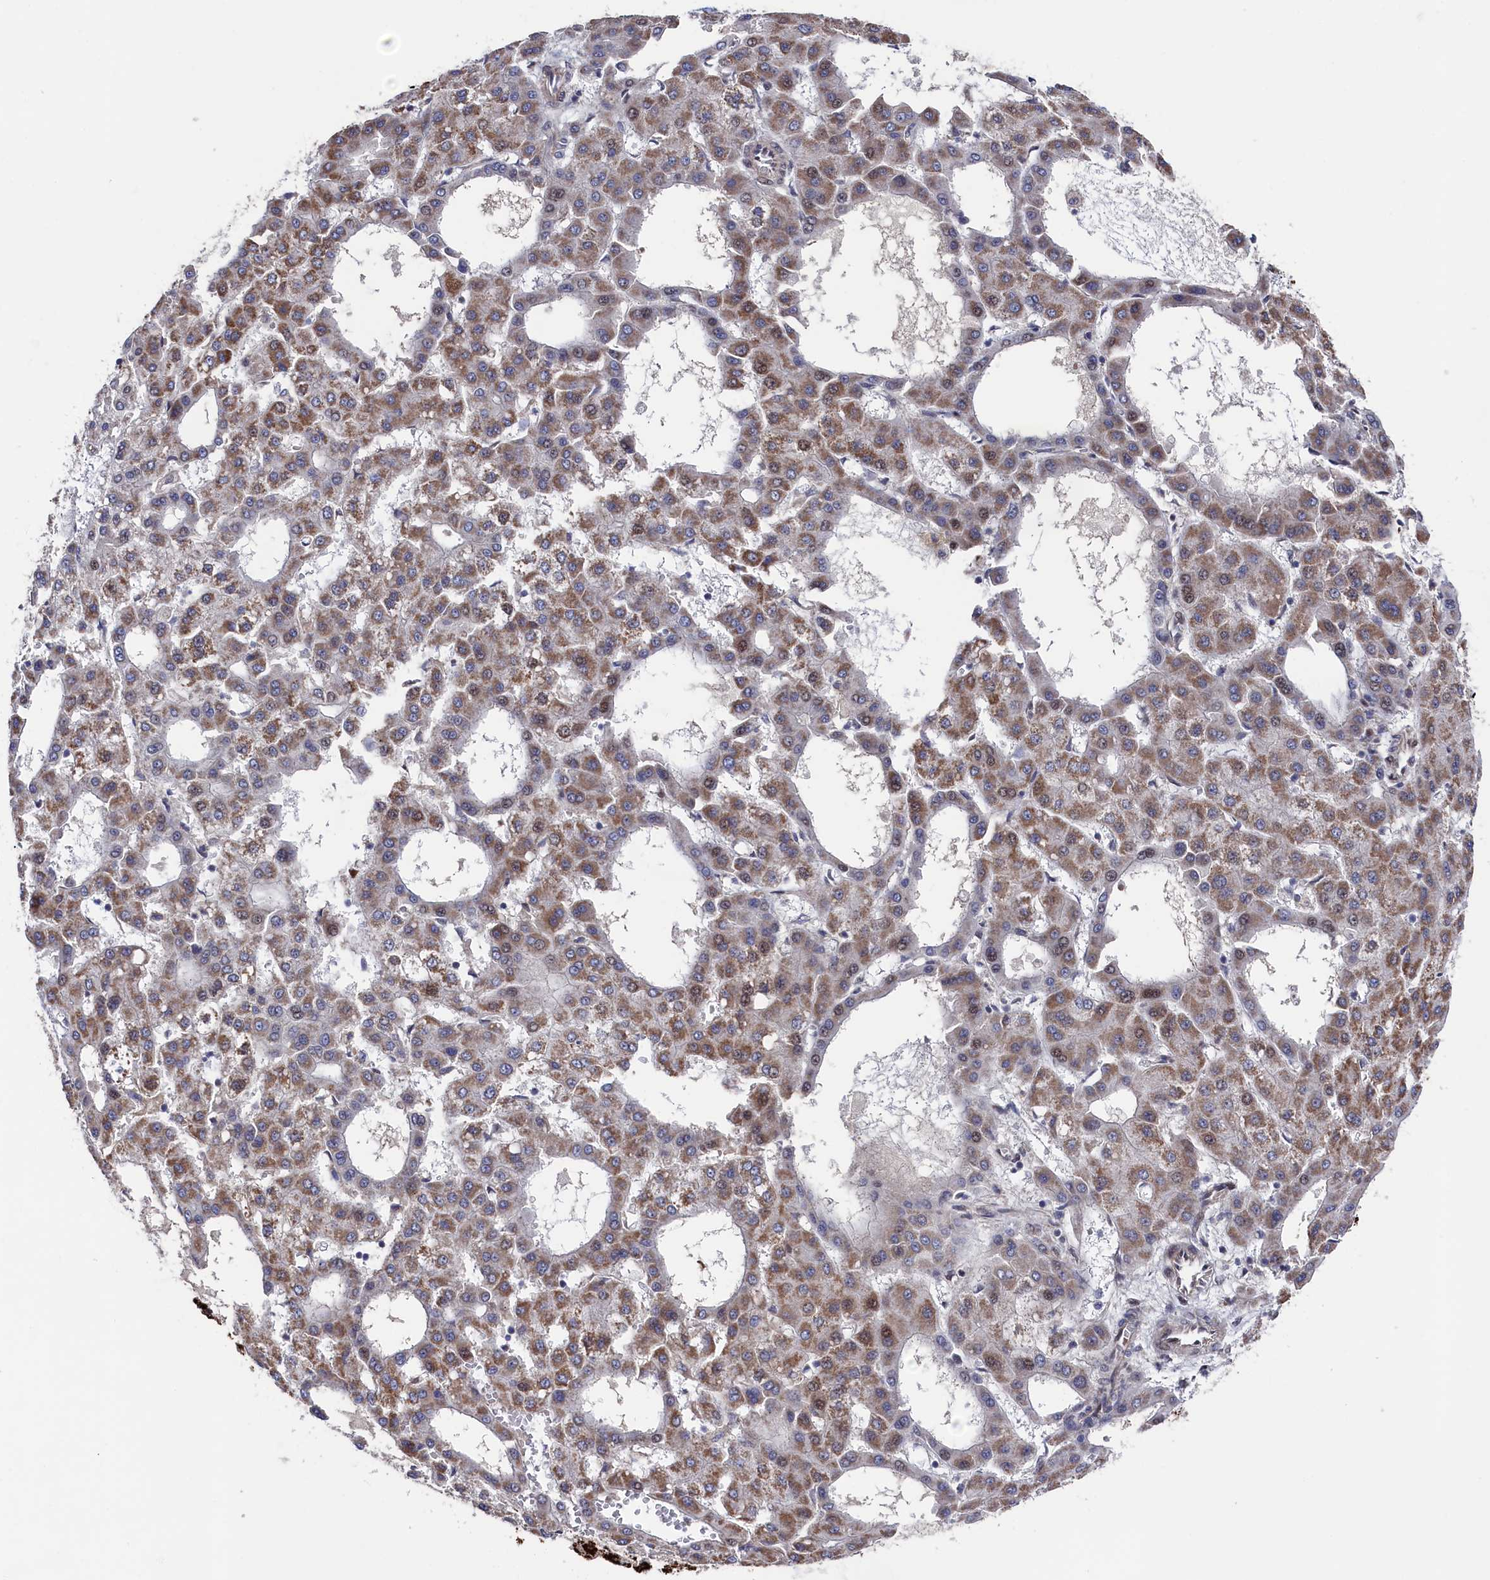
{"staining": {"intensity": "moderate", "quantity": ">75%", "location": "cytoplasmic/membranous"}, "tissue": "liver cancer", "cell_type": "Tumor cells", "image_type": "cancer", "snomed": [{"axis": "morphology", "description": "Carcinoma, Hepatocellular, NOS"}, {"axis": "topography", "description": "Liver"}], "caption": "Human hepatocellular carcinoma (liver) stained with a brown dye exhibits moderate cytoplasmic/membranous positive expression in approximately >75% of tumor cells.", "gene": "ZNF891", "patient": {"sex": "male", "age": 47}}